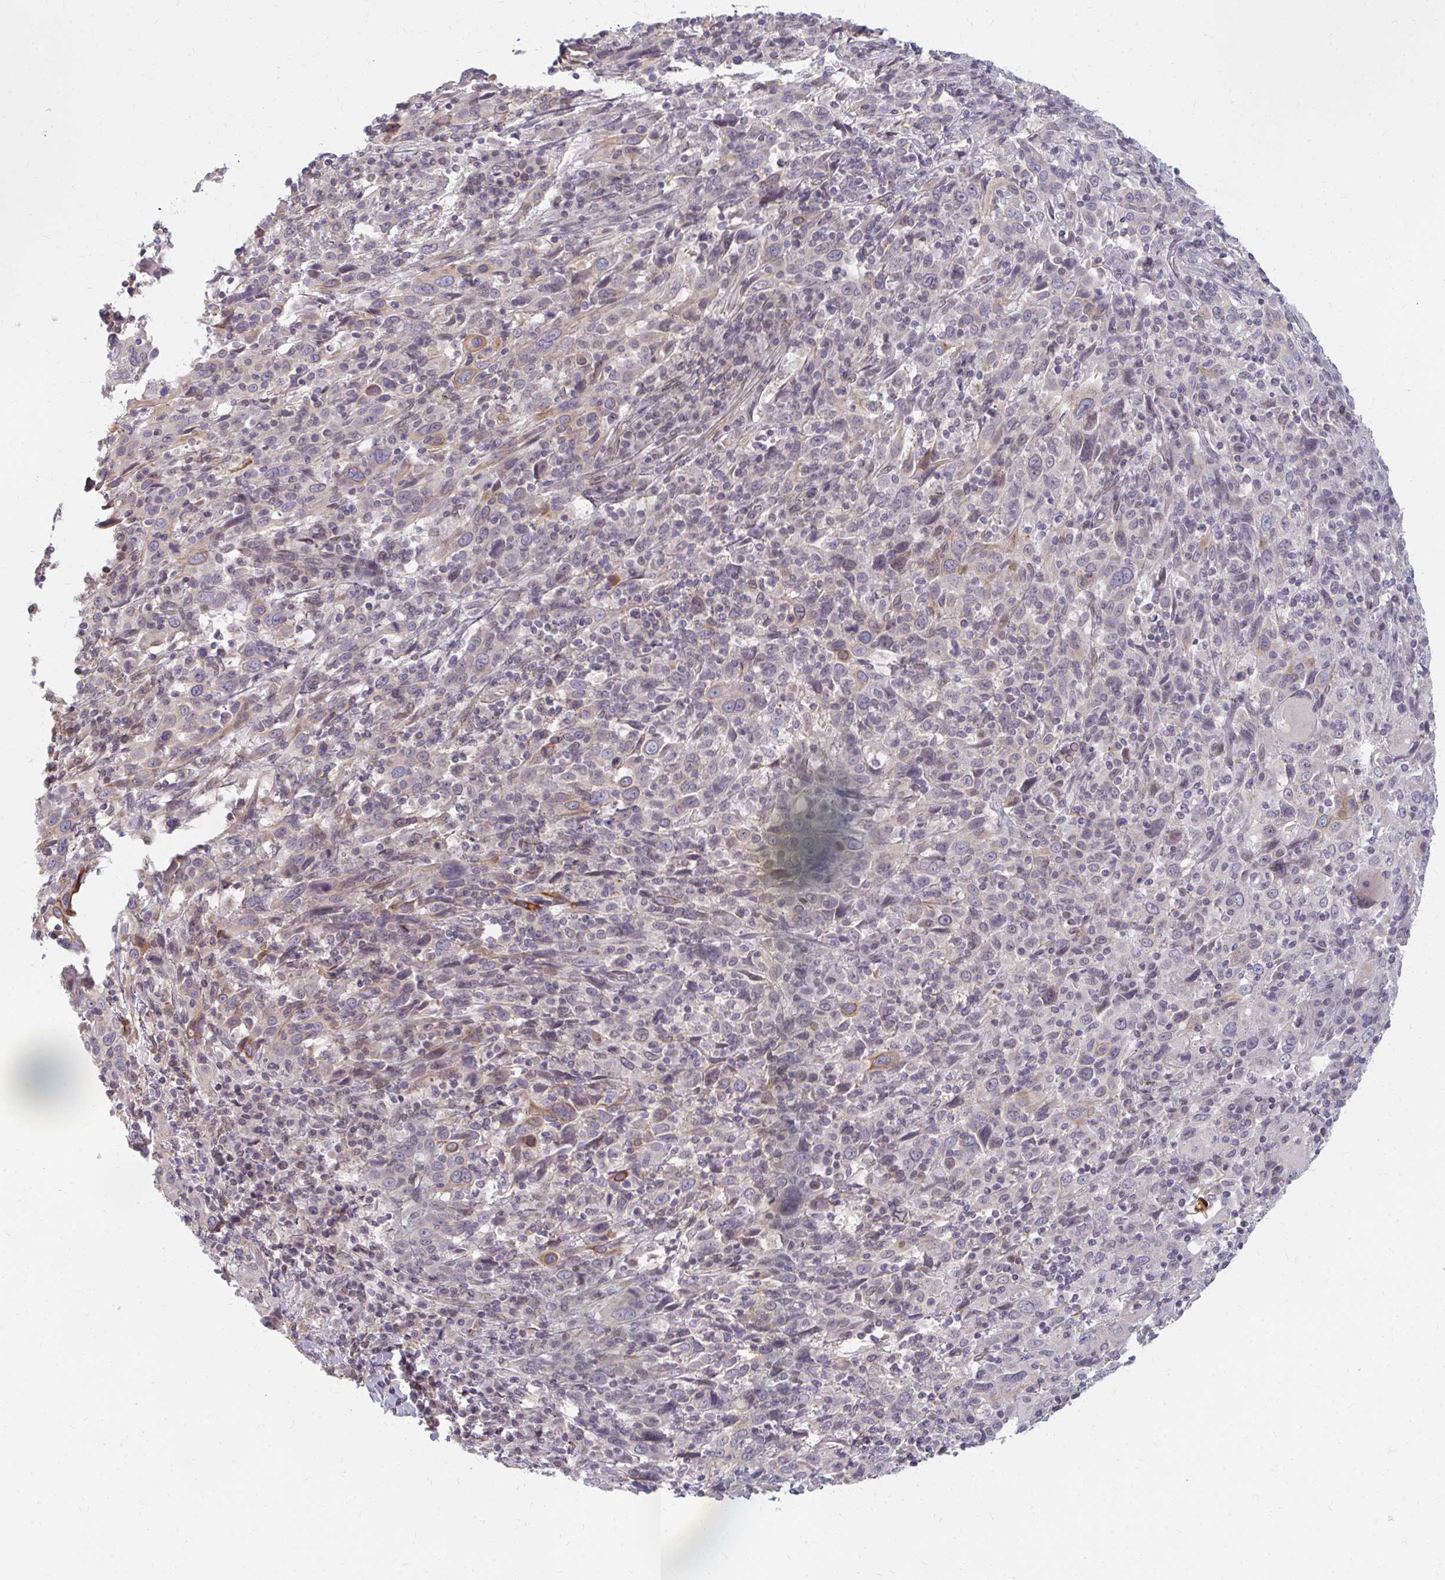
{"staining": {"intensity": "negative", "quantity": "none", "location": "none"}, "tissue": "cervical cancer", "cell_type": "Tumor cells", "image_type": "cancer", "snomed": [{"axis": "morphology", "description": "Squamous cell carcinoma, NOS"}, {"axis": "topography", "description": "Cervix"}], "caption": "A histopathology image of cervical squamous cell carcinoma stained for a protein reveals no brown staining in tumor cells.", "gene": "GPC5", "patient": {"sex": "female", "age": 46}}